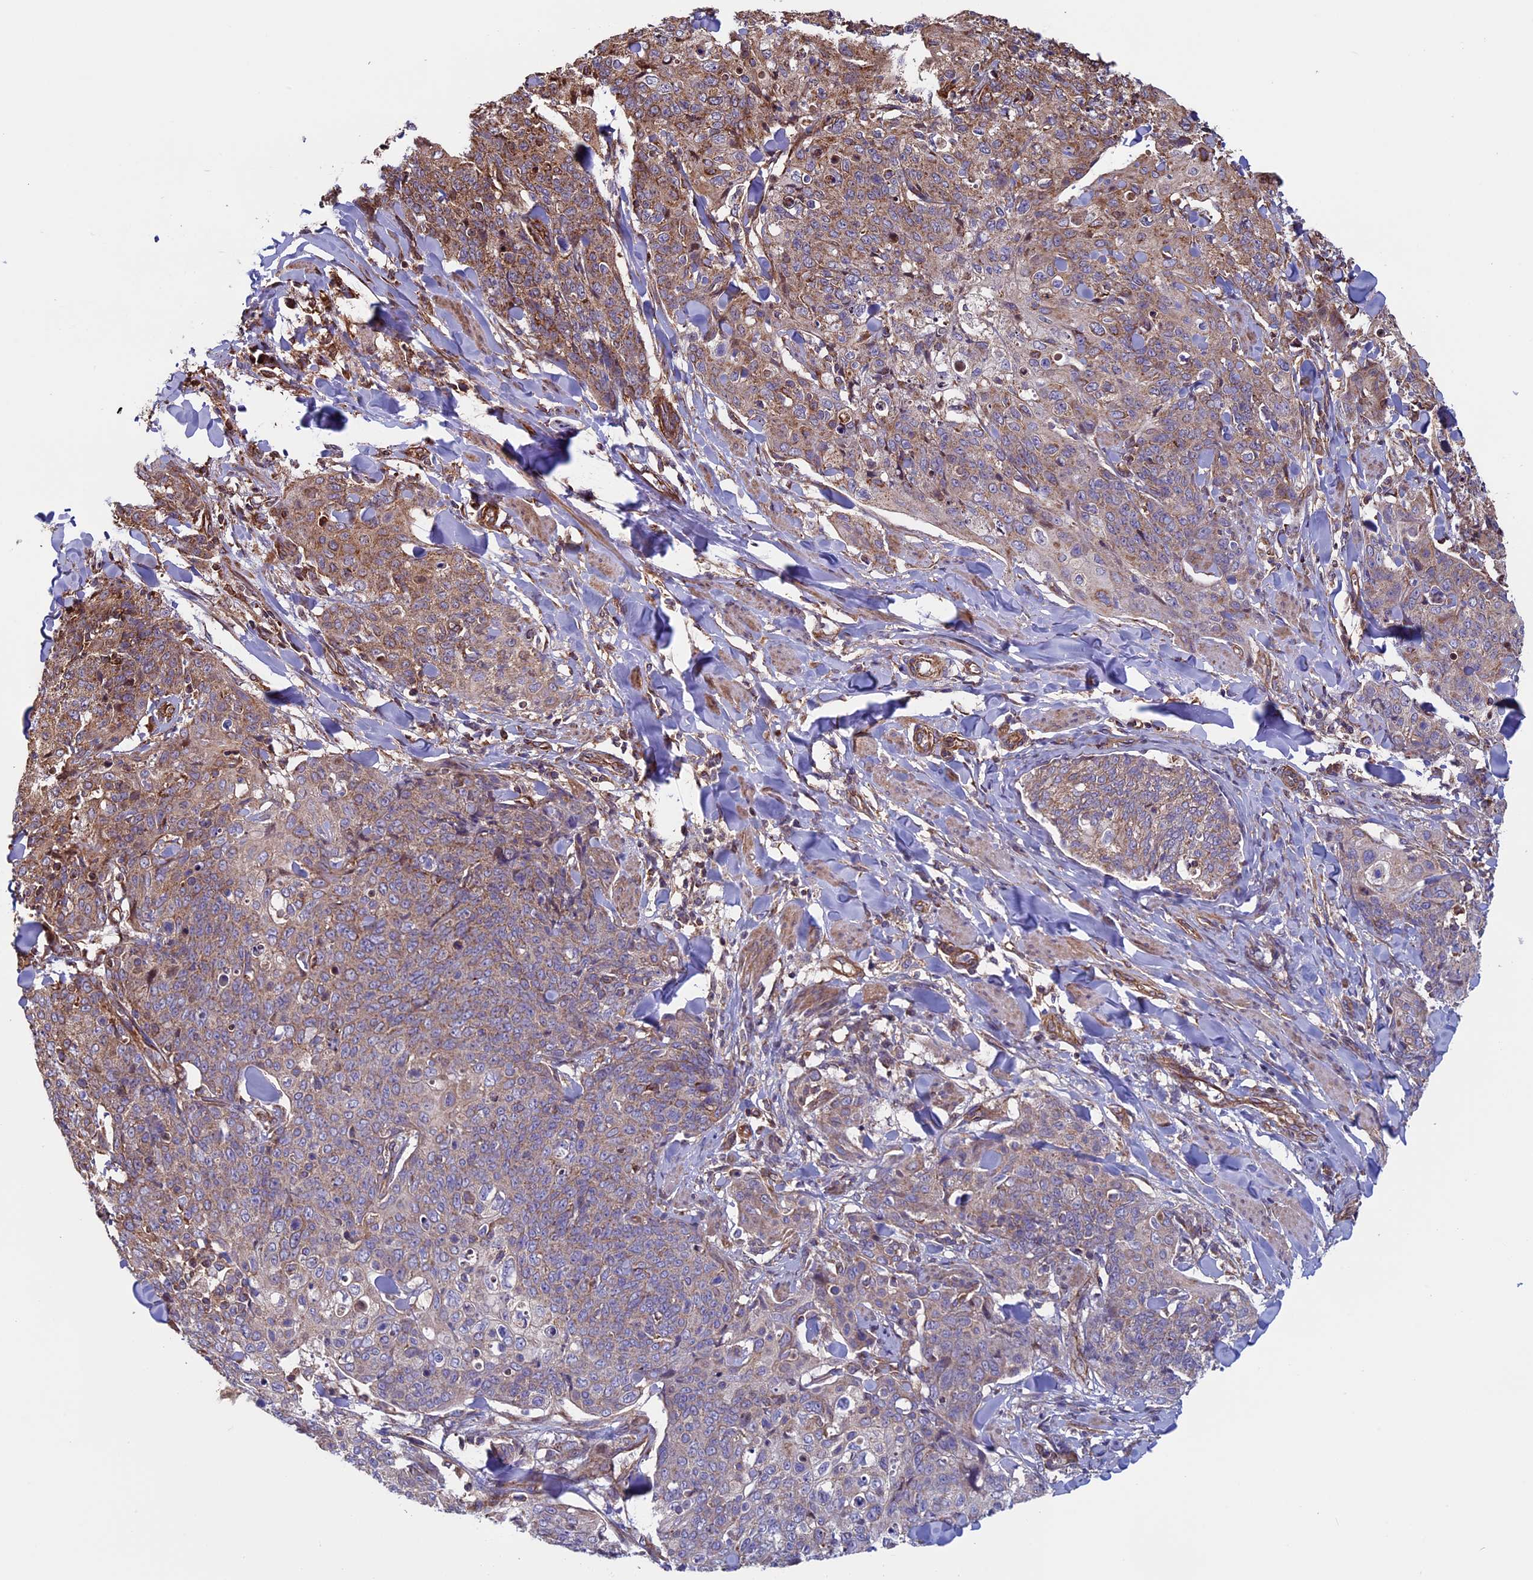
{"staining": {"intensity": "moderate", "quantity": "25%-75%", "location": "cytoplasmic/membranous"}, "tissue": "skin cancer", "cell_type": "Tumor cells", "image_type": "cancer", "snomed": [{"axis": "morphology", "description": "Squamous cell carcinoma, NOS"}, {"axis": "topography", "description": "Skin"}, {"axis": "topography", "description": "Vulva"}], "caption": "Immunohistochemistry of squamous cell carcinoma (skin) exhibits medium levels of moderate cytoplasmic/membranous staining in about 25%-75% of tumor cells.", "gene": "CCDC8", "patient": {"sex": "female", "age": 85}}